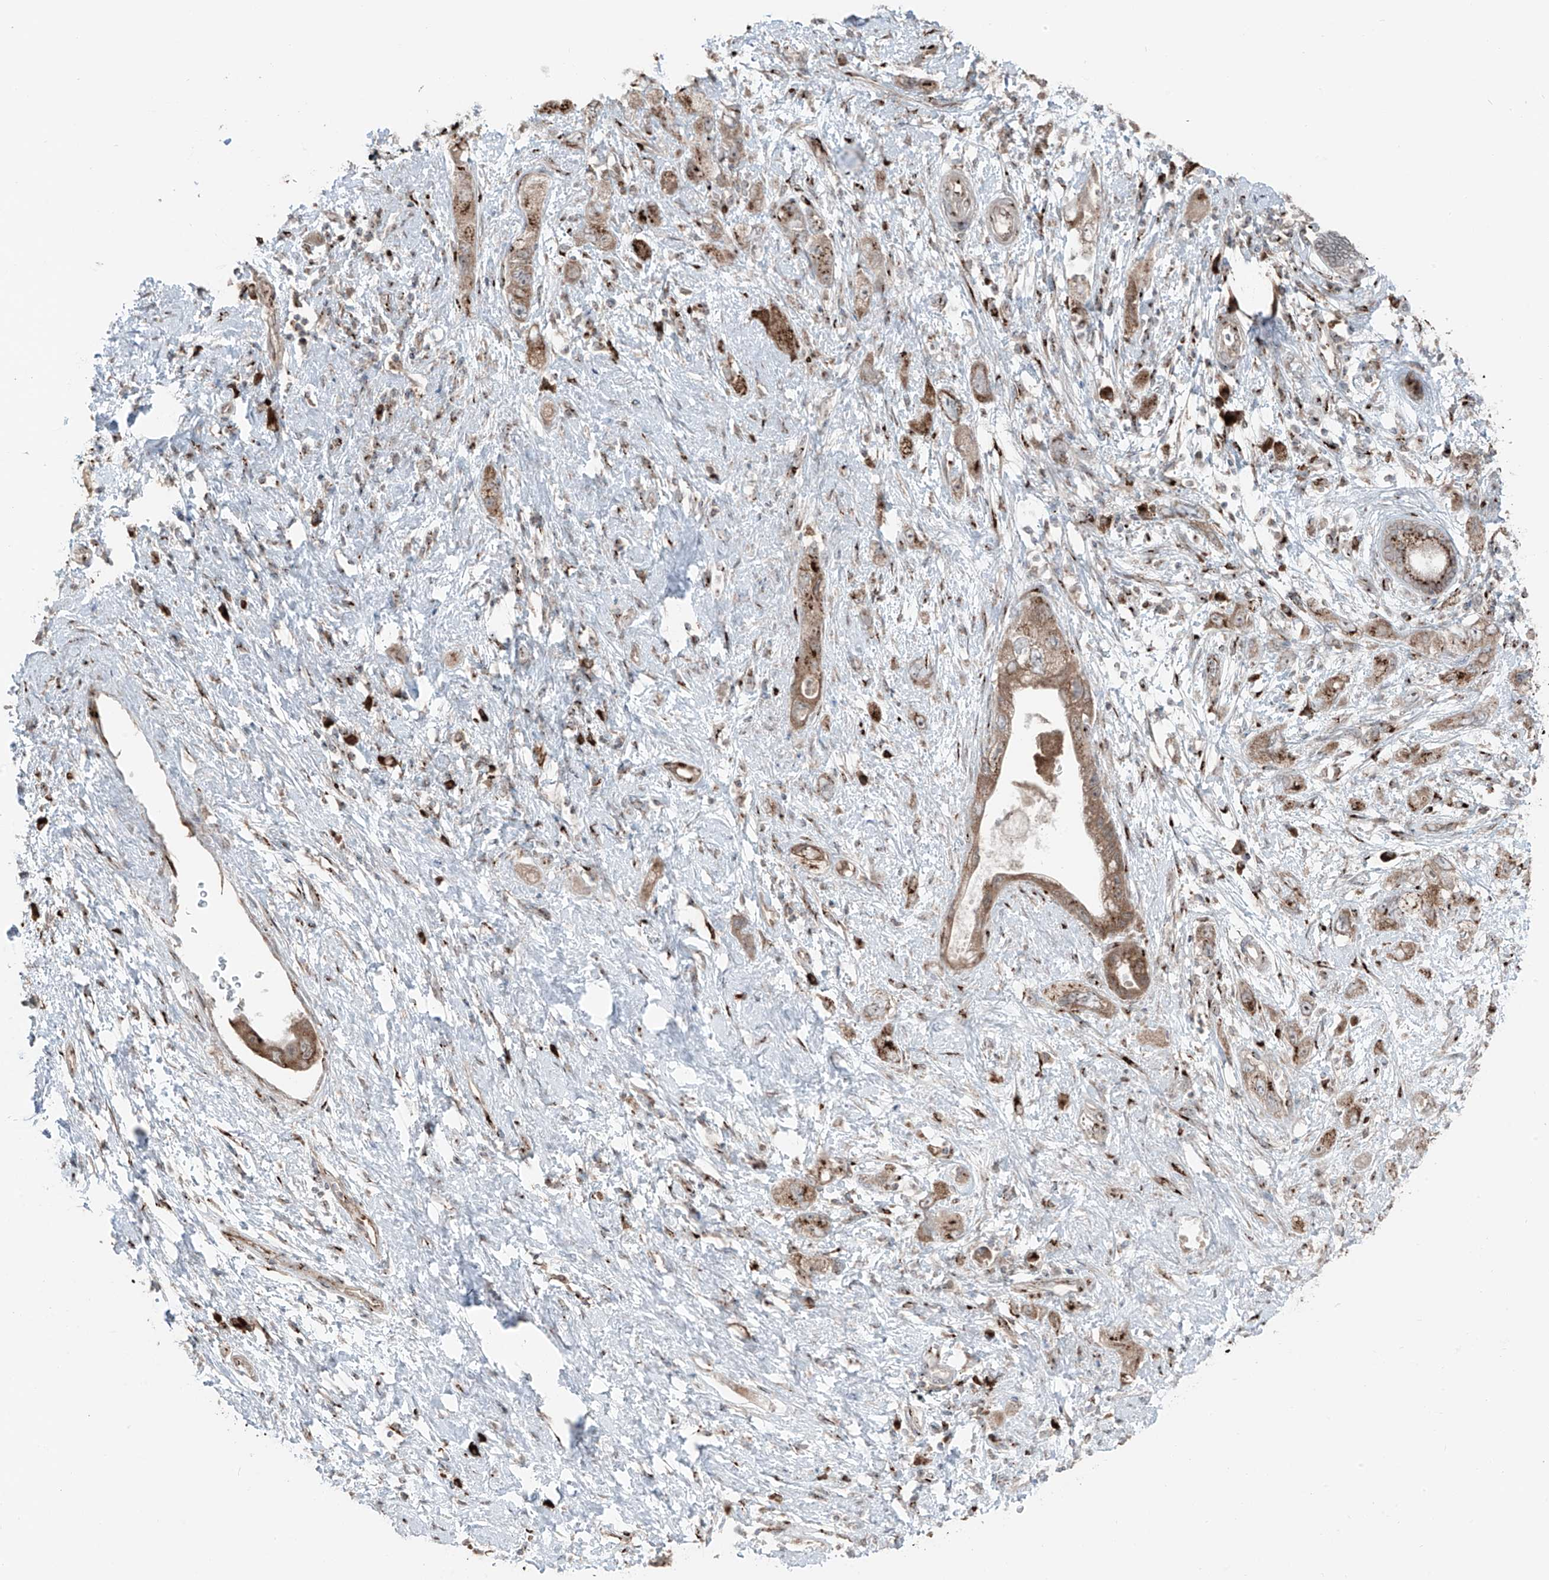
{"staining": {"intensity": "moderate", "quantity": ">75%", "location": "cytoplasmic/membranous"}, "tissue": "pancreatic cancer", "cell_type": "Tumor cells", "image_type": "cancer", "snomed": [{"axis": "morphology", "description": "Adenocarcinoma, NOS"}, {"axis": "topography", "description": "Pancreas"}], "caption": "There is medium levels of moderate cytoplasmic/membranous staining in tumor cells of pancreatic adenocarcinoma, as demonstrated by immunohistochemical staining (brown color).", "gene": "ERLEC1", "patient": {"sex": "female", "age": 73}}